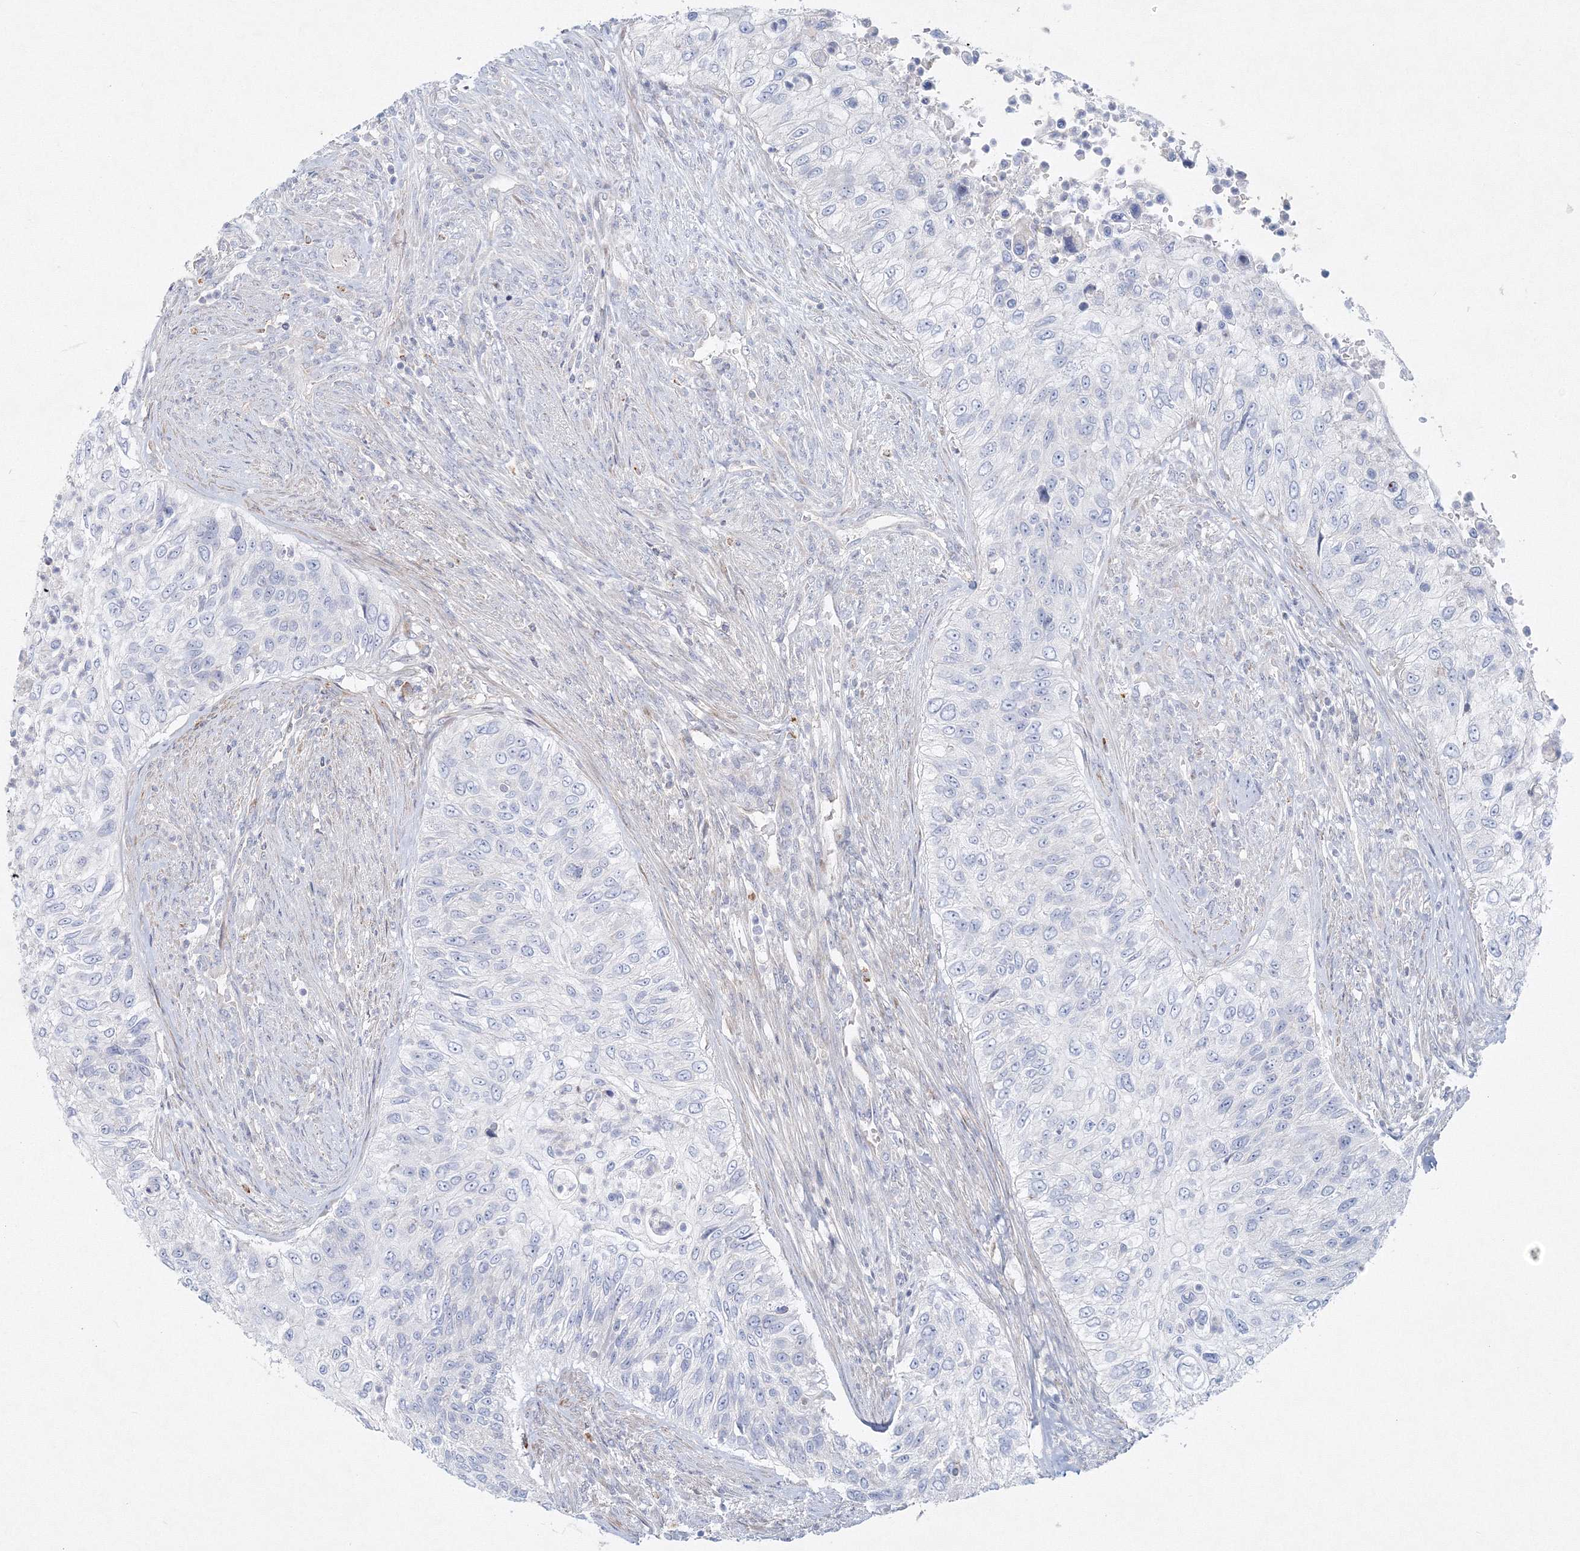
{"staining": {"intensity": "negative", "quantity": "none", "location": "none"}, "tissue": "urothelial cancer", "cell_type": "Tumor cells", "image_type": "cancer", "snomed": [{"axis": "morphology", "description": "Urothelial carcinoma, High grade"}, {"axis": "topography", "description": "Urinary bladder"}], "caption": "IHC micrograph of human urothelial cancer stained for a protein (brown), which demonstrates no staining in tumor cells. (Stains: DAB (3,3'-diaminobenzidine) immunohistochemistry (IHC) with hematoxylin counter stain, Microscopy: brightfield microscopy at high magnification).", "gene": "DNAH1", "patient": {"sex": "female", "age": 60}}